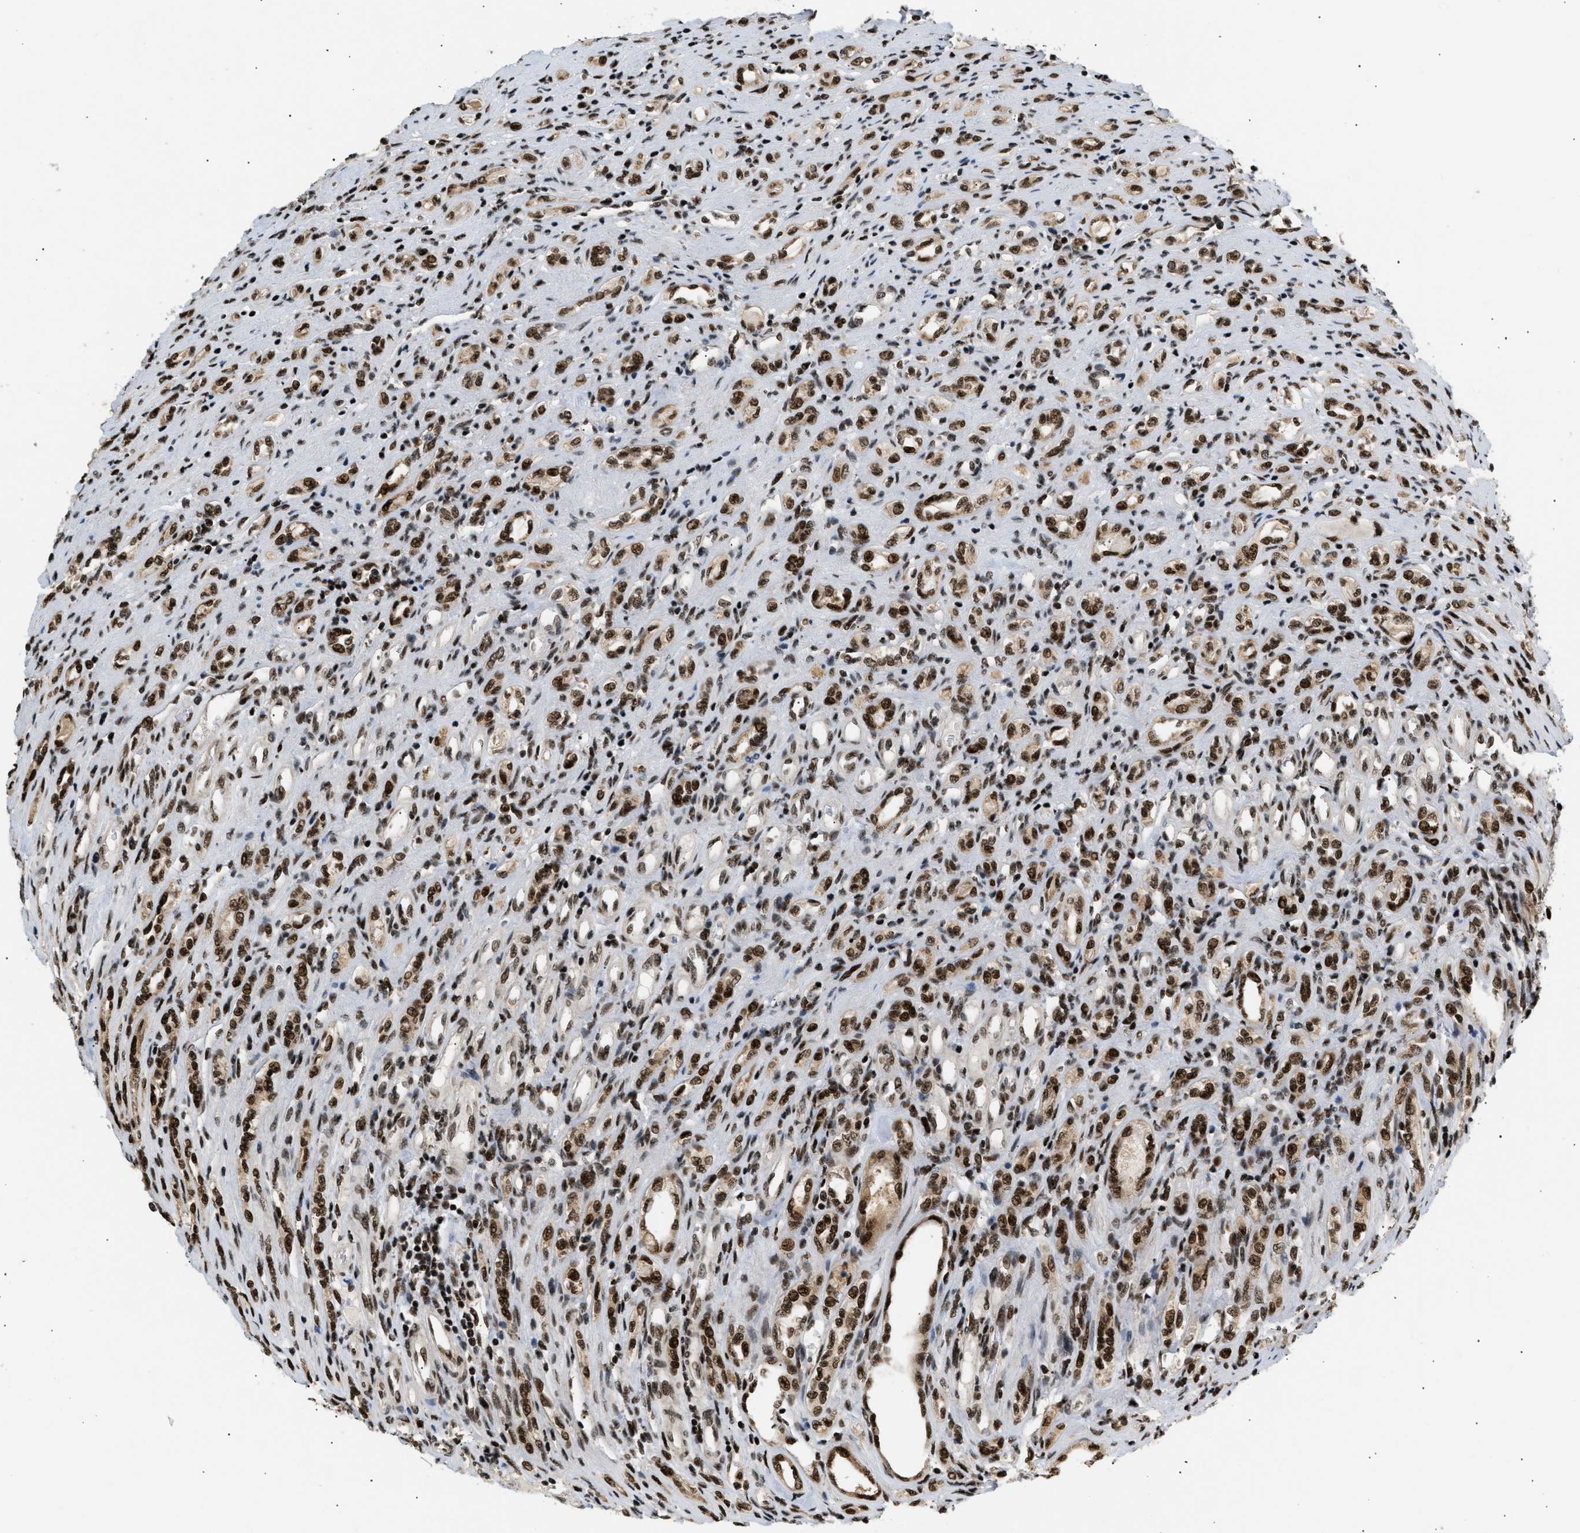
{"staining": {"intensity": "strong", "quantity": ">75%", "location": "nuclear"}, "tissue": "renal cancer", "cell_type": "Tumor cells", "image_type": "cancer", "snomed": [{"axis": "morphology", "description": "Adenocarcinoma, NOS"}, {"axis": "topography", "description": "Kidney"}], "caption": "Renal cancer stained with a protein marker reveals strong staining in tumor cells.", "gene": "RBM5", "patient": {"sex": "female", "age": 70}}